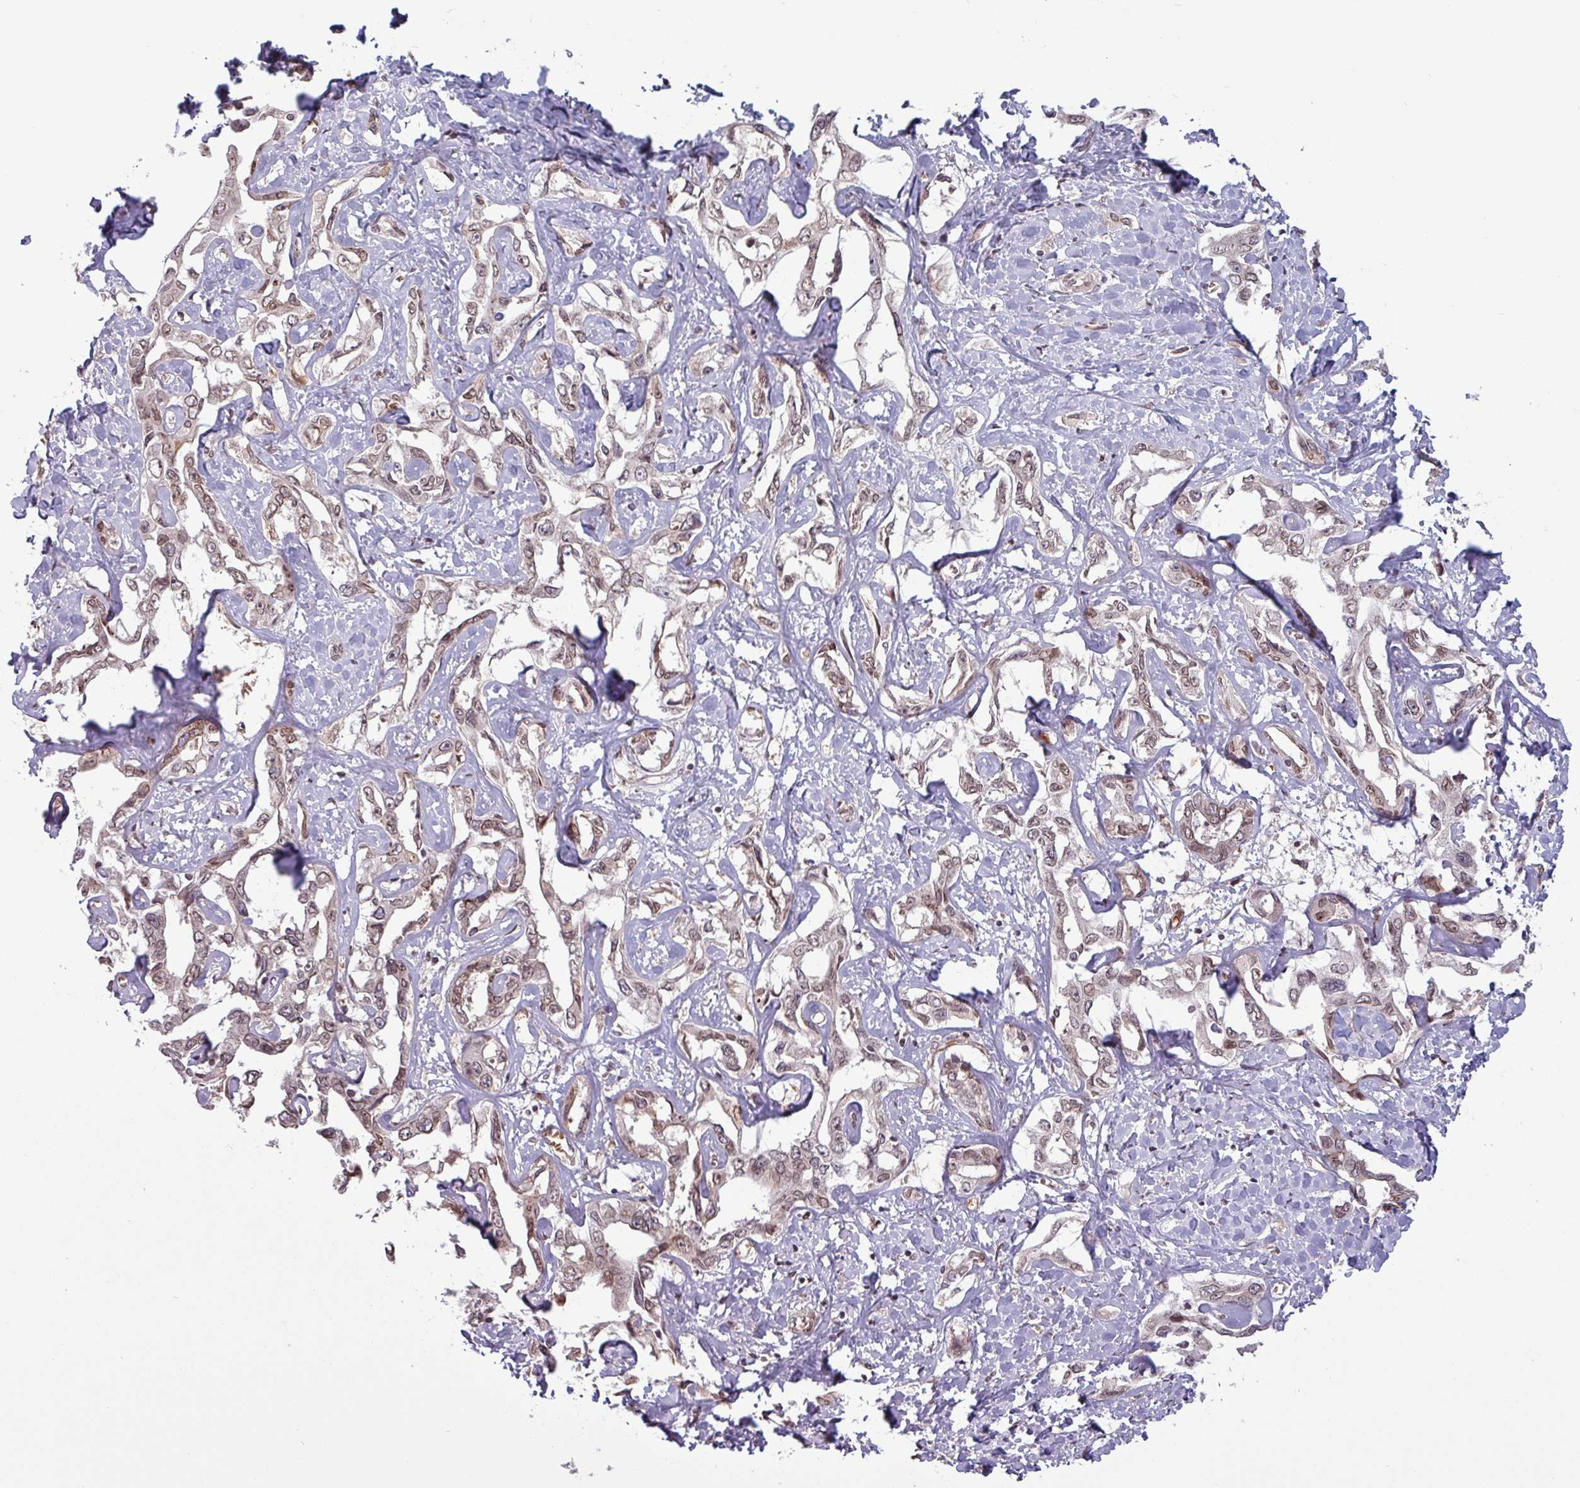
{"staining": {"intensity": "weak", "quantity": "25%-75%", "location": "cytoplasmic/membranous,nuclear"}, "tissue": "liver cancer", "cell_type": "Tumor cells", "image_type": "cancer", "snomed": [{"axis": "morphology", "description": "Cholangiocarcinoma"}, {"axis": "topography", "description": "Liver"}], "caption": "Human liver cancer (cholangiocarcinoma) stained with a brown dye shows weak cytoplasmic/membranous and nuclear positive positivity in approximately 25%-75% of tumor cells.", "gene": "RBM4B", "patient": {"sex": "male", "age": 59}}